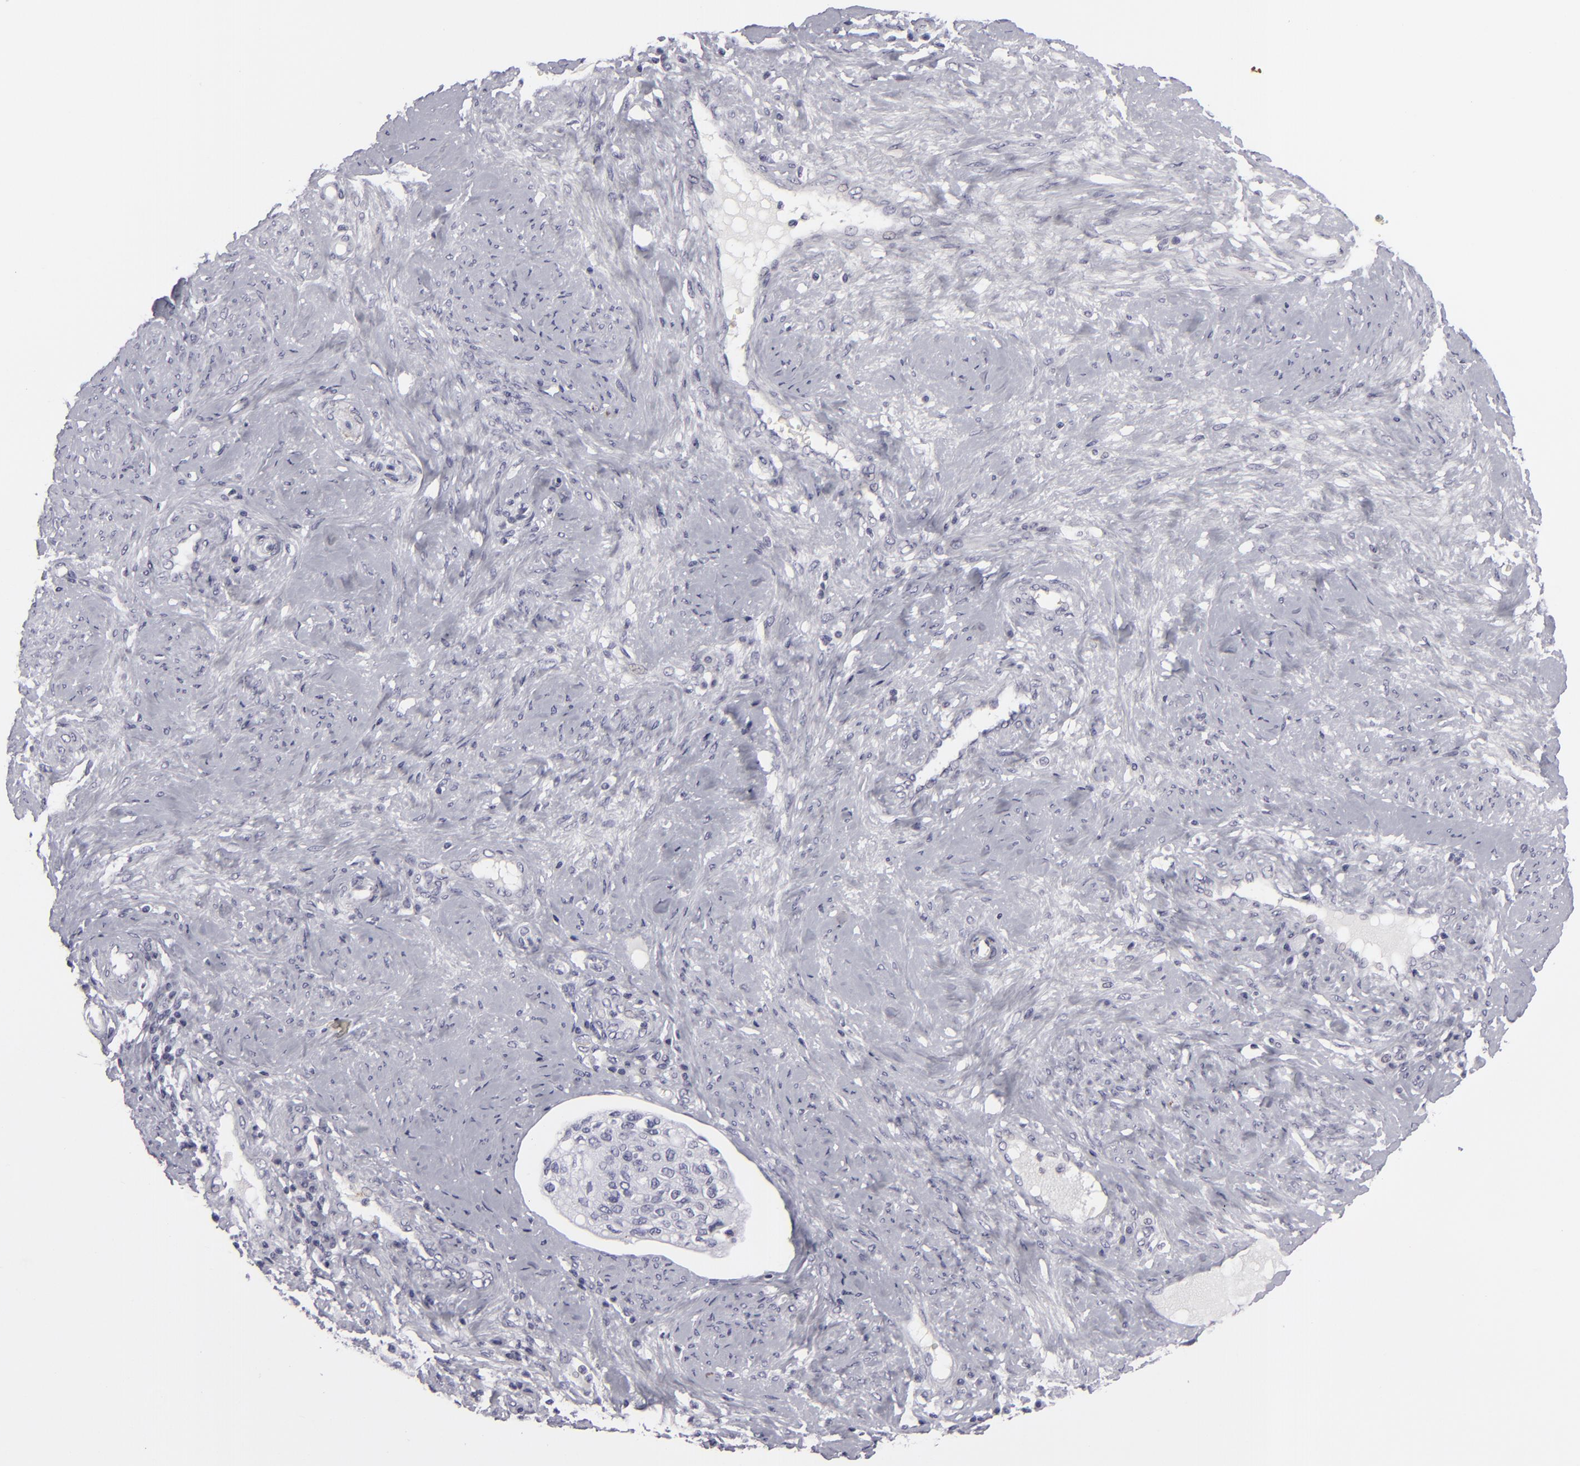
{"staining": {"intensity": "negative", "quantity": "none", "location": "none"}, "tissue": "cervical cancer", "cell_type": "Tumor cells", "image_type": "cancer", "snomed": [{"axis": "morphology", "description": "Squamous cell carcinoma, NOS"}, {"axis": "topography", "description": "Cervix"}], "caption": "DAB immunohistochemical staining of human cervical cancer shows no significant positivity in tumor cells.", "gene": "C9", "patient": {"sex": "female", "age": 41}}